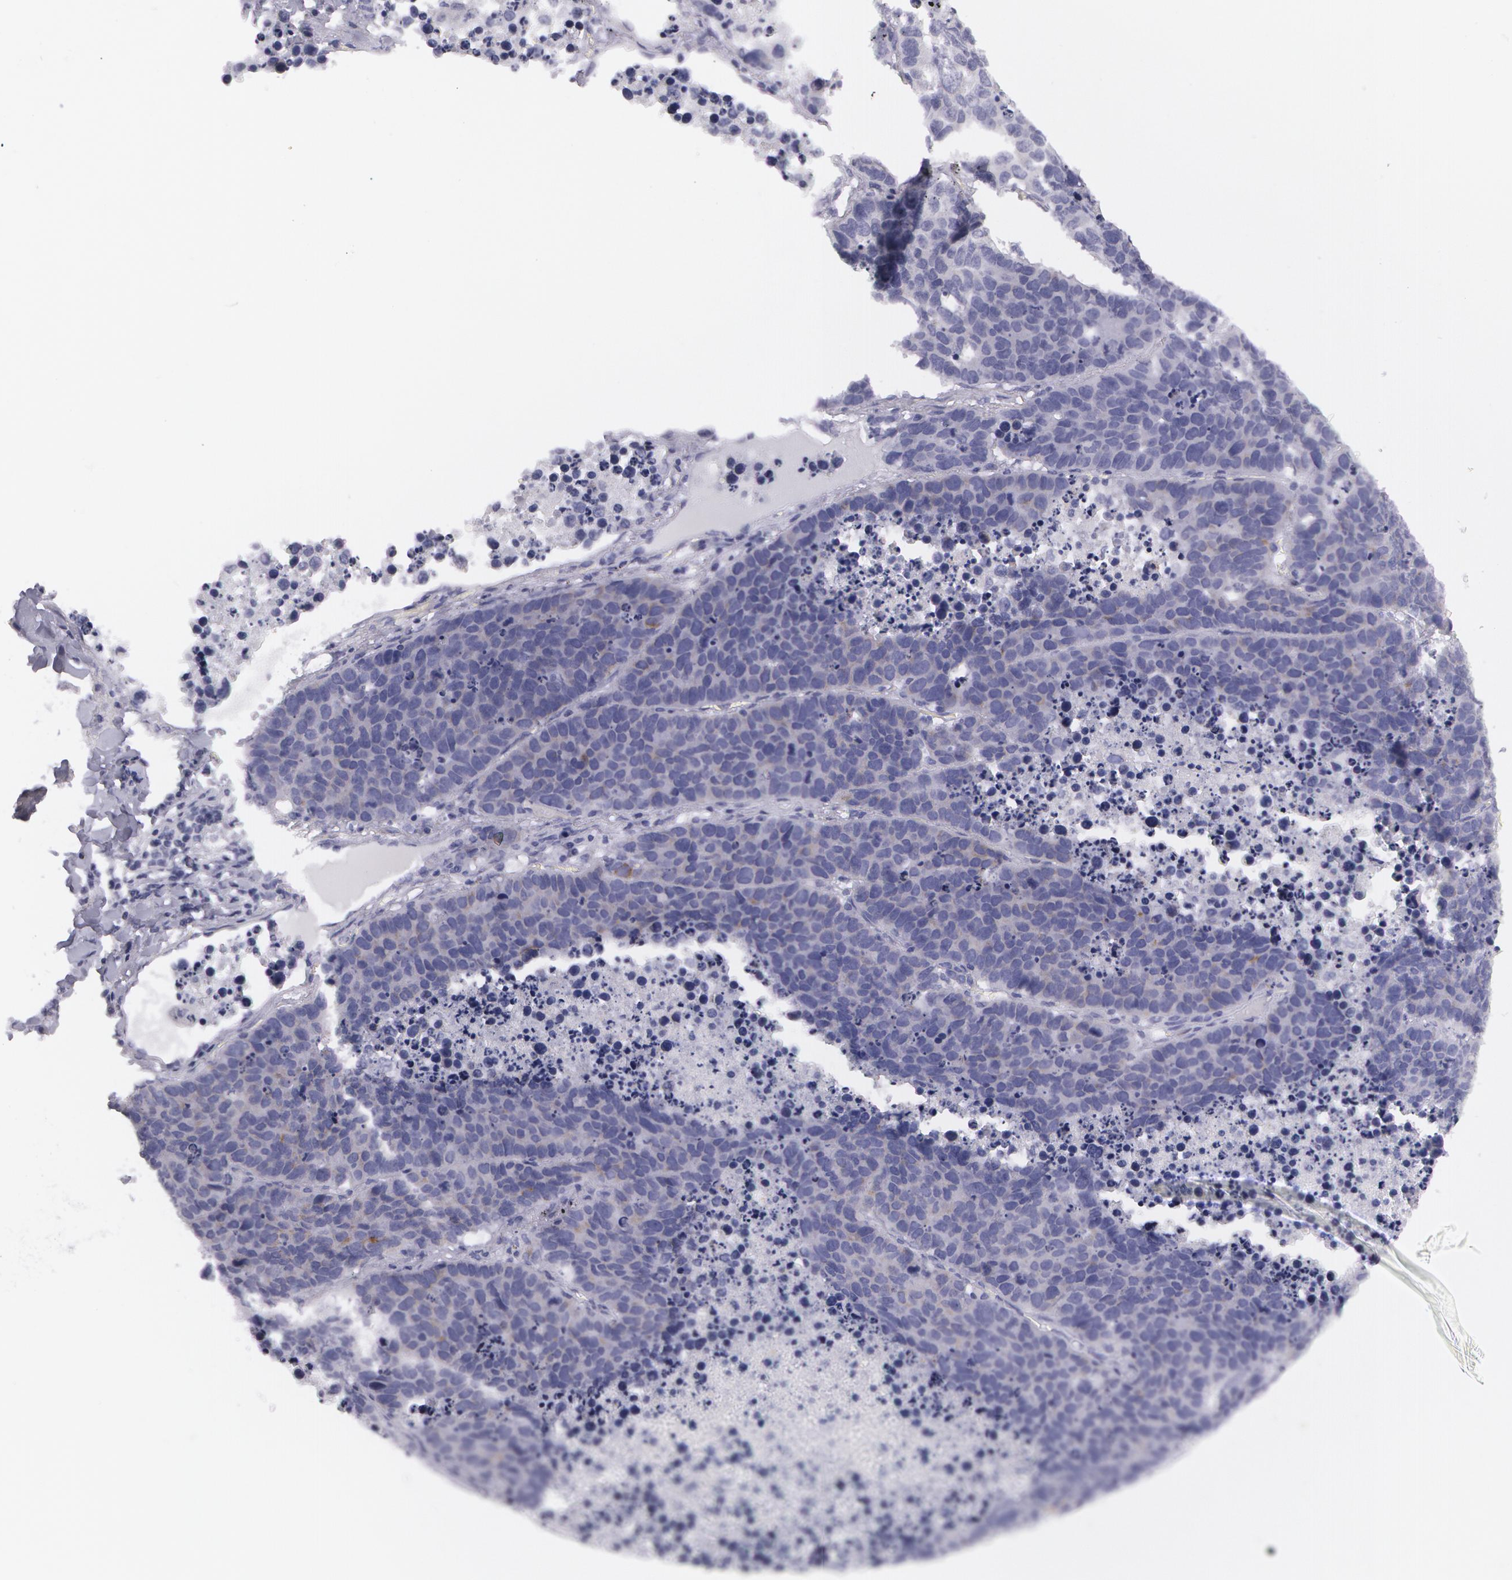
{"staining": {"intensity": "negative", "quantity": "none", "location": "none"}, "tissue": "lung cancer", "cell_type": "Tumor cells", "image_type": "cancer", "snomed": [{"axis": "morphology", "description": "Carcinoid, malignant, NOS"}, {"axis": "topography", "description": "Lung"}], "caption": "IHC micrograph of neoplastic tissue: human lung cancer stained with DAB displays no significant protein staining in tumor cells.", "gene": "AMACR", "patient": {"sex": "male", "age": 60}}